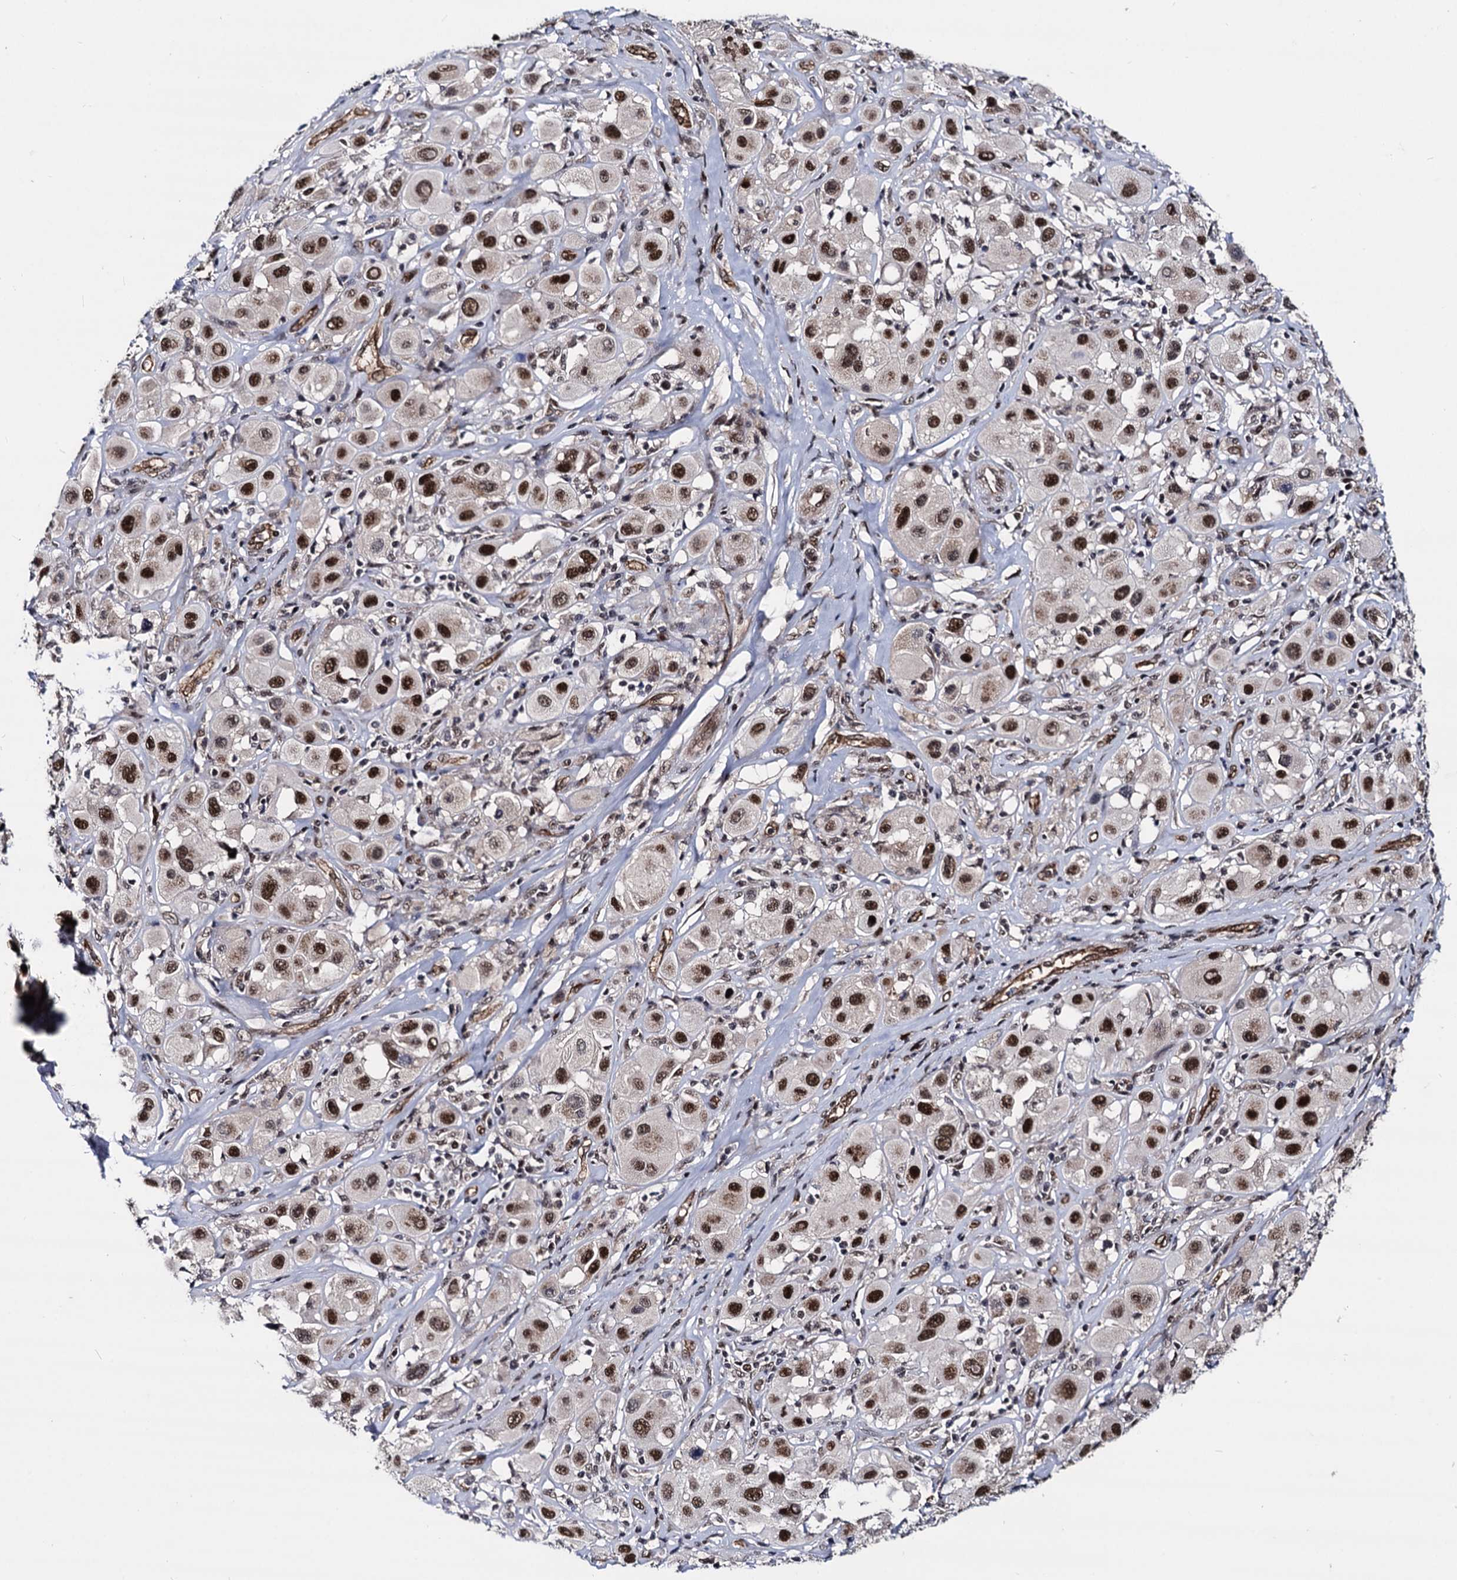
{"staining": {"intensity": "strong", "quantity": ">75%", "location": "nuclear"}, "tissue": "melanoma", "cell_type": "Tumor cells", "image_type": "cancer", "snomed": [{"axis": "morphology", "description": "Malignant melanoma, Metastatic site"}, {"axis": "topography", "description": "Skin"}], "caption": "An immunohistochemistry (IHC) histopathology image of neoplastic tissue is shown. Protein staining in brown highlights strong nuclear positivity in melanoma within tumor cells.", "gene": "GALNT11", "patient": {"sex": "male", "age": 41}}